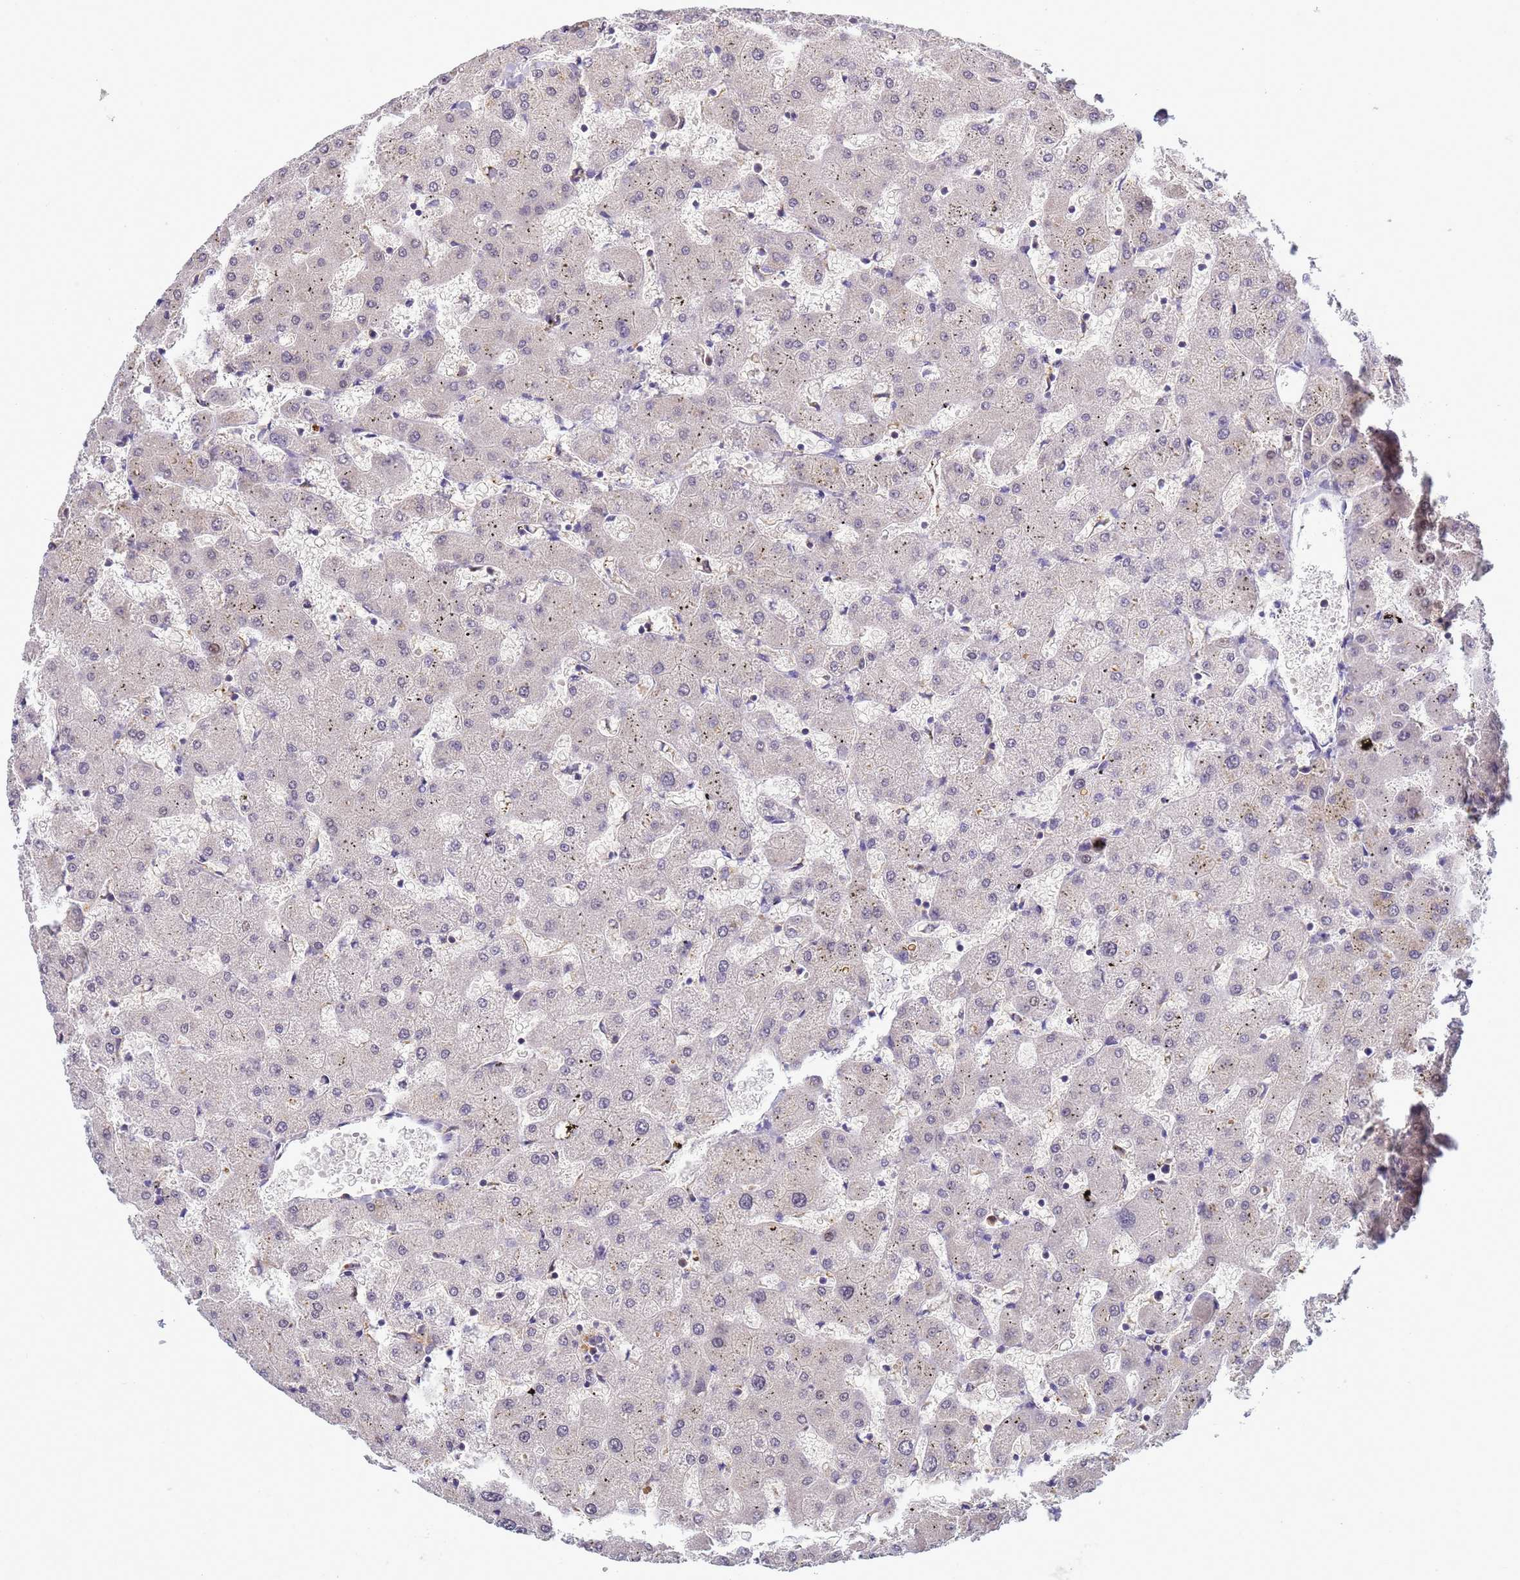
{"staining": {"intensity": "negative", "quantity": "none", "location": "none"}, "tissue": "liver", "cell_type": "Cholangiocytes", "image_type": "normal", "snomed": [{"axis": "morphology", "description": "Normal tissue, NOS"}, {"axis": "topography", "description": "Liver"}], "caption": "Cholangiocytes are negative for brown protein staining in normal liver. Nuclei are stained in blue.", "gene": "TMEM74B", "patient": {"sex": "female", "age": 63}}